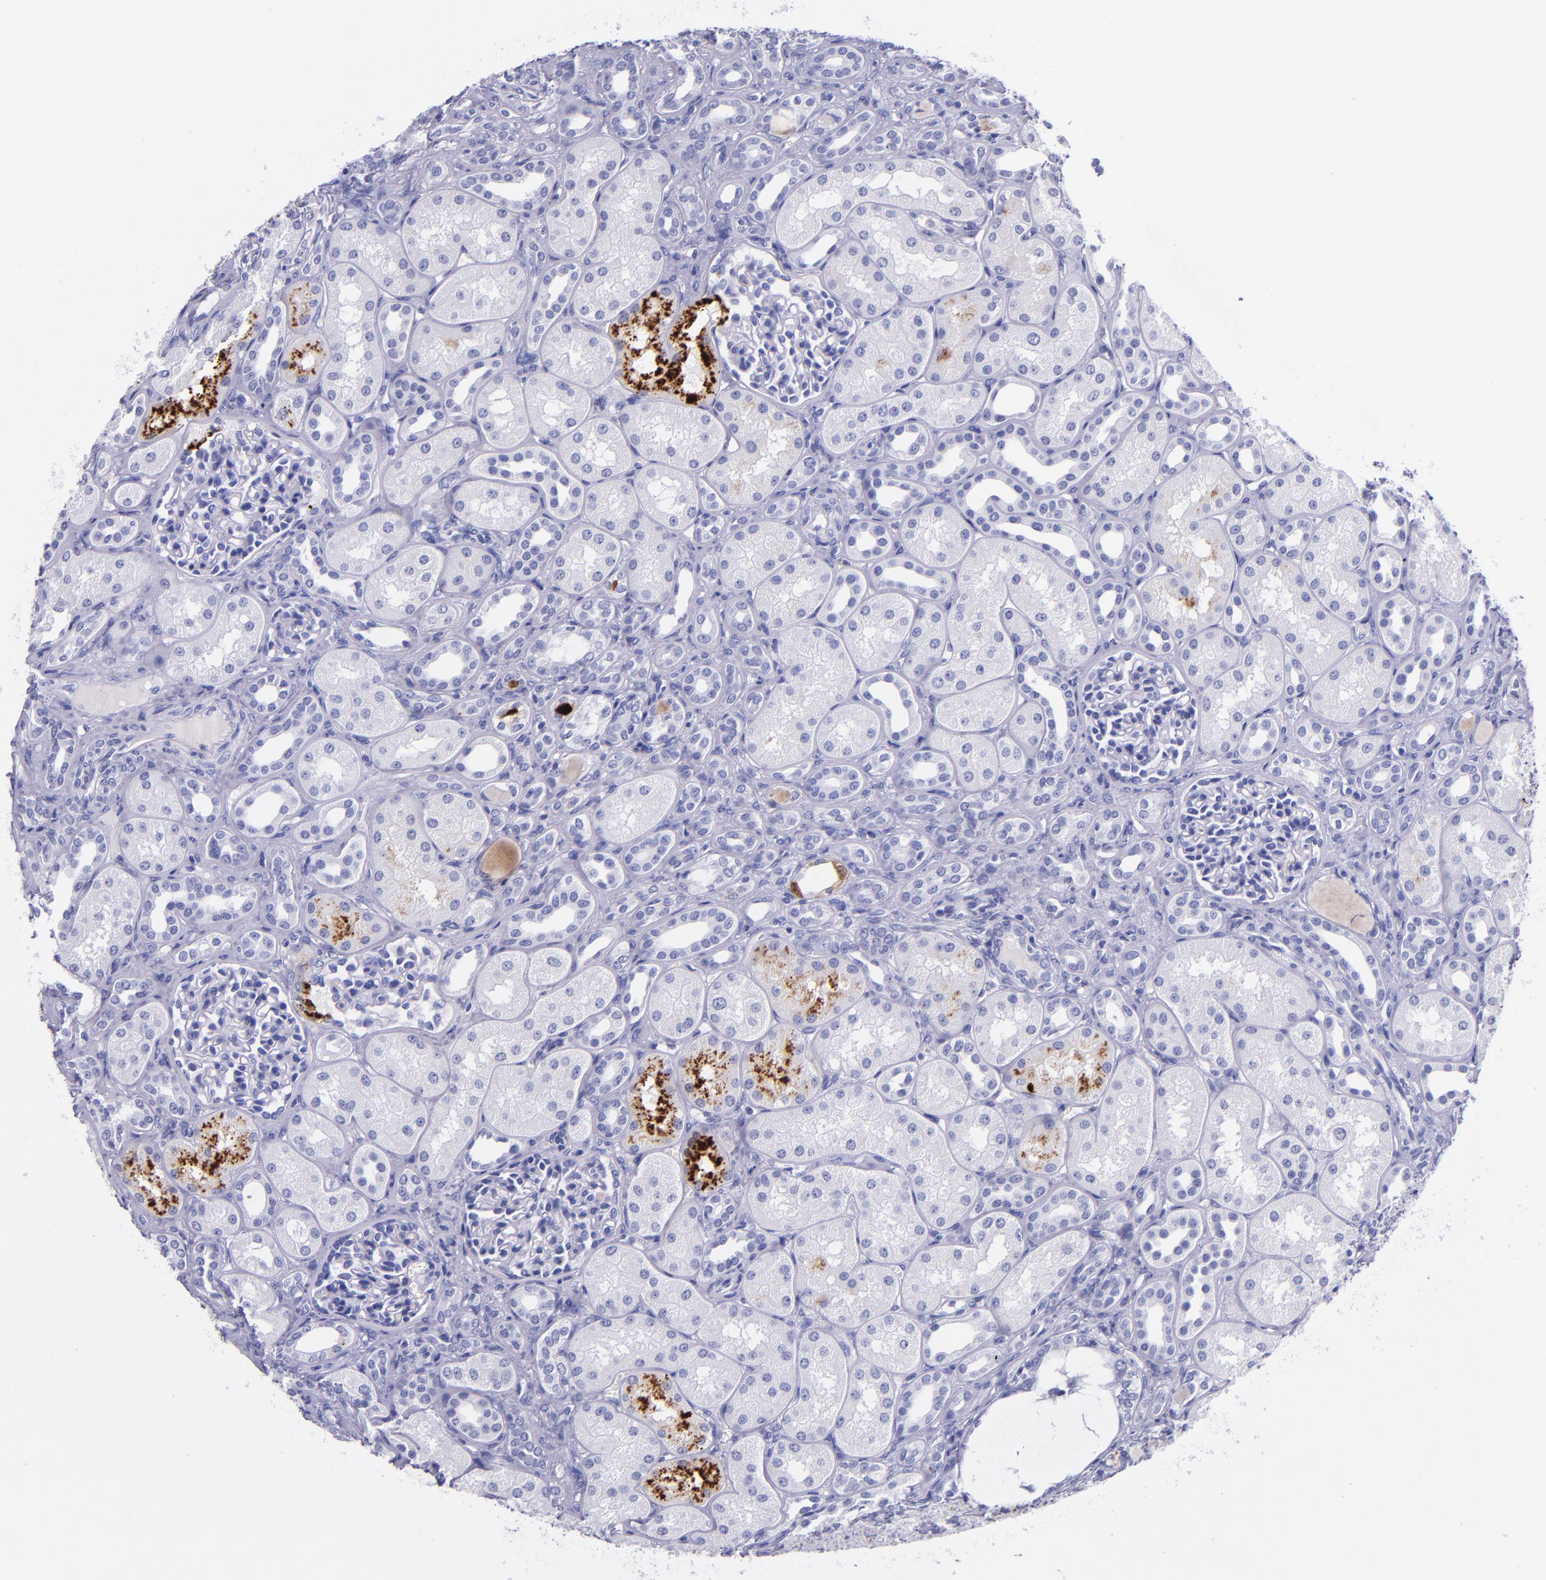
{"staining": {"intensity": "negative", "quantity": "none", "location": "none"}, "tissue": "kidney", "cell_type": "Cells in glomeruli", "image_type": "normal", "snomed": [{"axis": "morphology", "description": "Normal tissue, NOS"}, {"axis": "topography", "description": "Kidney"}], "caption": "Unremarkable kidney was stained to show a protein in brown. There is no significant positivity in cells in glomeruli. Brightfield microscopy of immunohistochemistry stained with DAB (brown) and hematoxylin (blue), captured at high magnification.", "gene": "SLPI", "patient": {"sex": "male", "age": 7}}